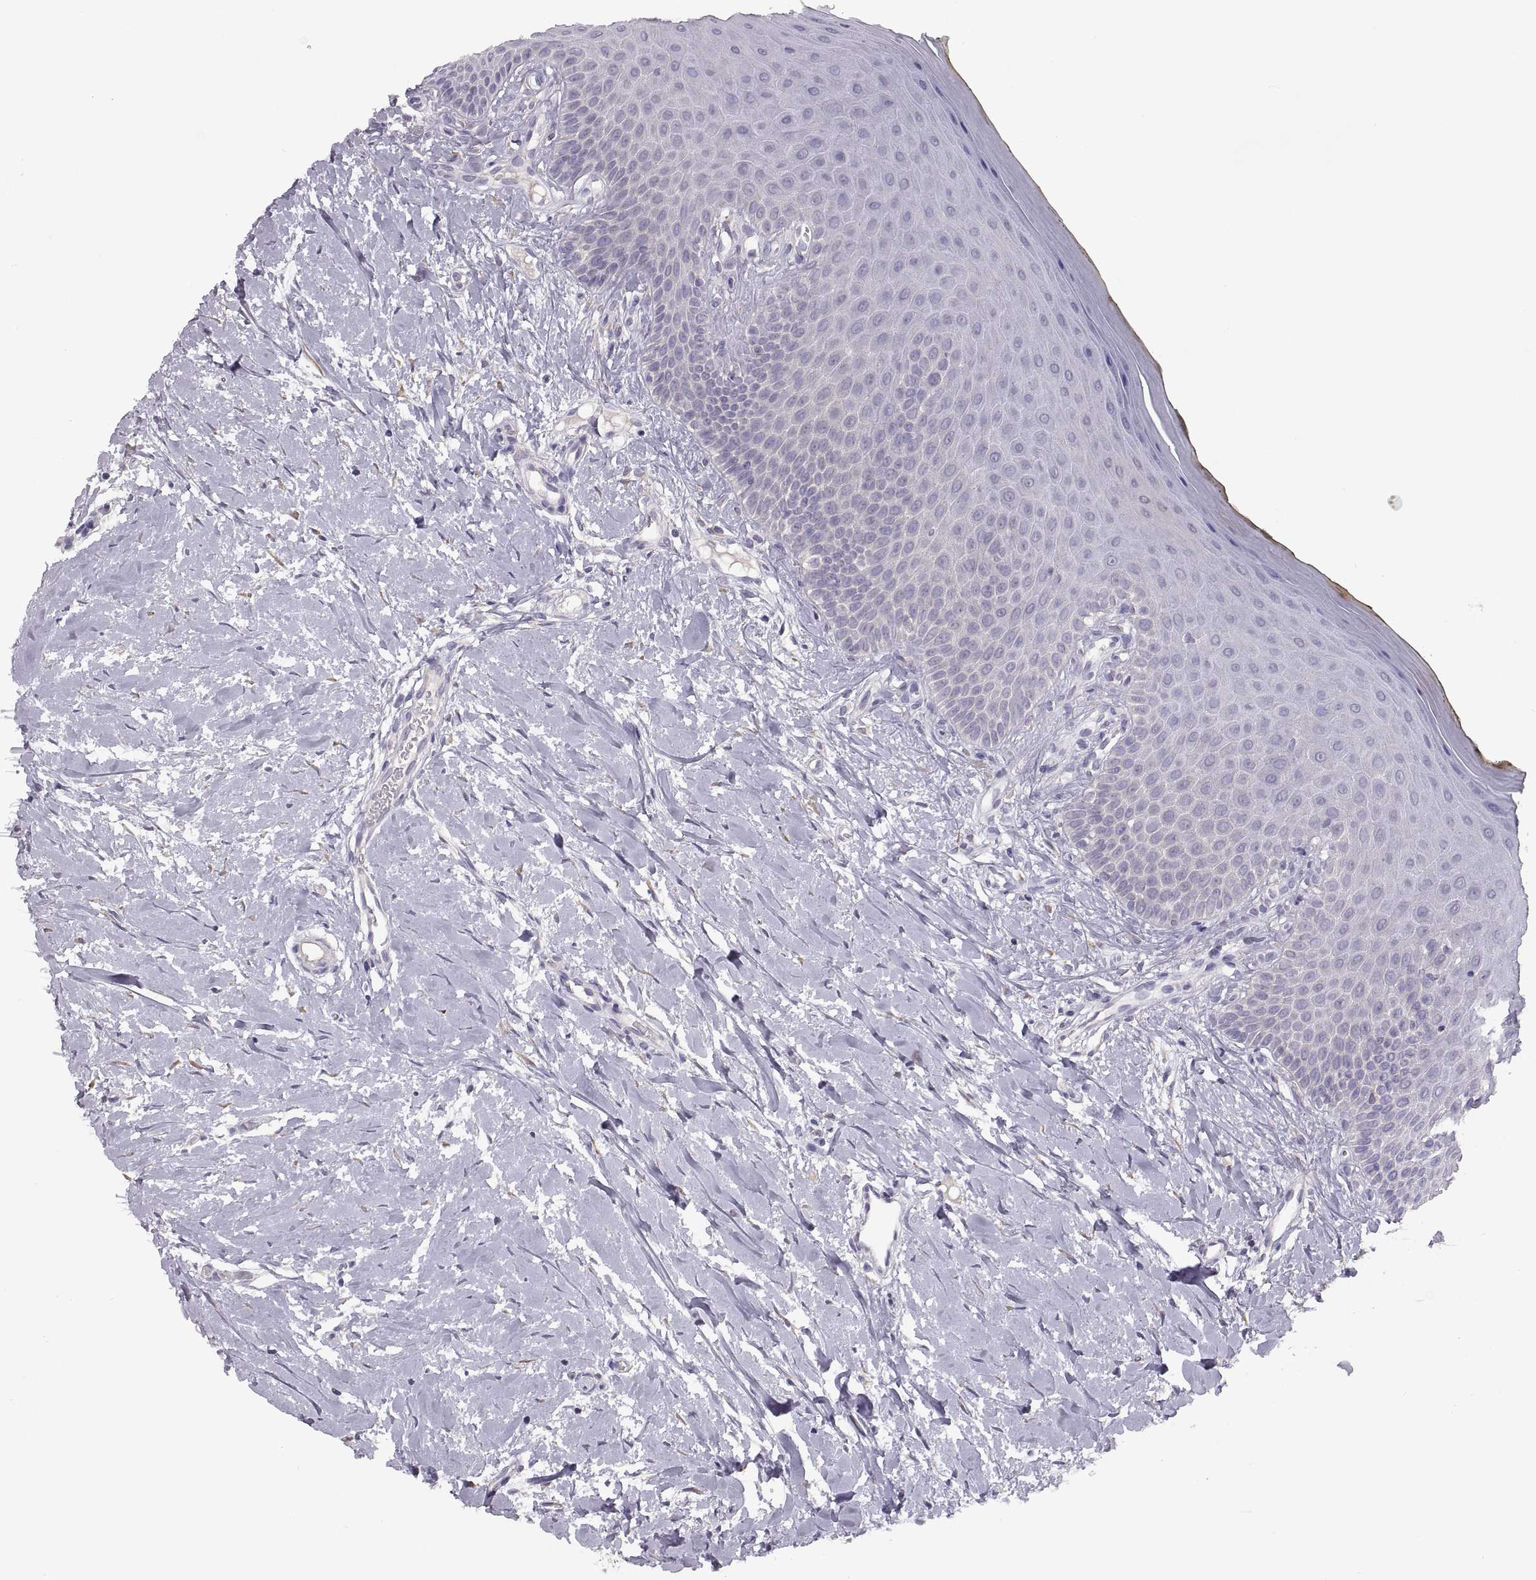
{"staining": {"intensity": "negative", "quantity": "none", "location": "none"}, "tissue": "oral mucosa", "cell_type": "Squamous epithelial cells", "image_type": "normal", "snomed": [{"axis": "morphology", "description": "Normal tissue, NOS"}, {"axis": "topography", "description": "Oral tissue"}], "caption": "Immunohistochemistry of benign human oral mucosa displays no staining in squamous epithelial cells.", "gene": "ACSBG2", "patient": {"sex": "female", "age": 43}}